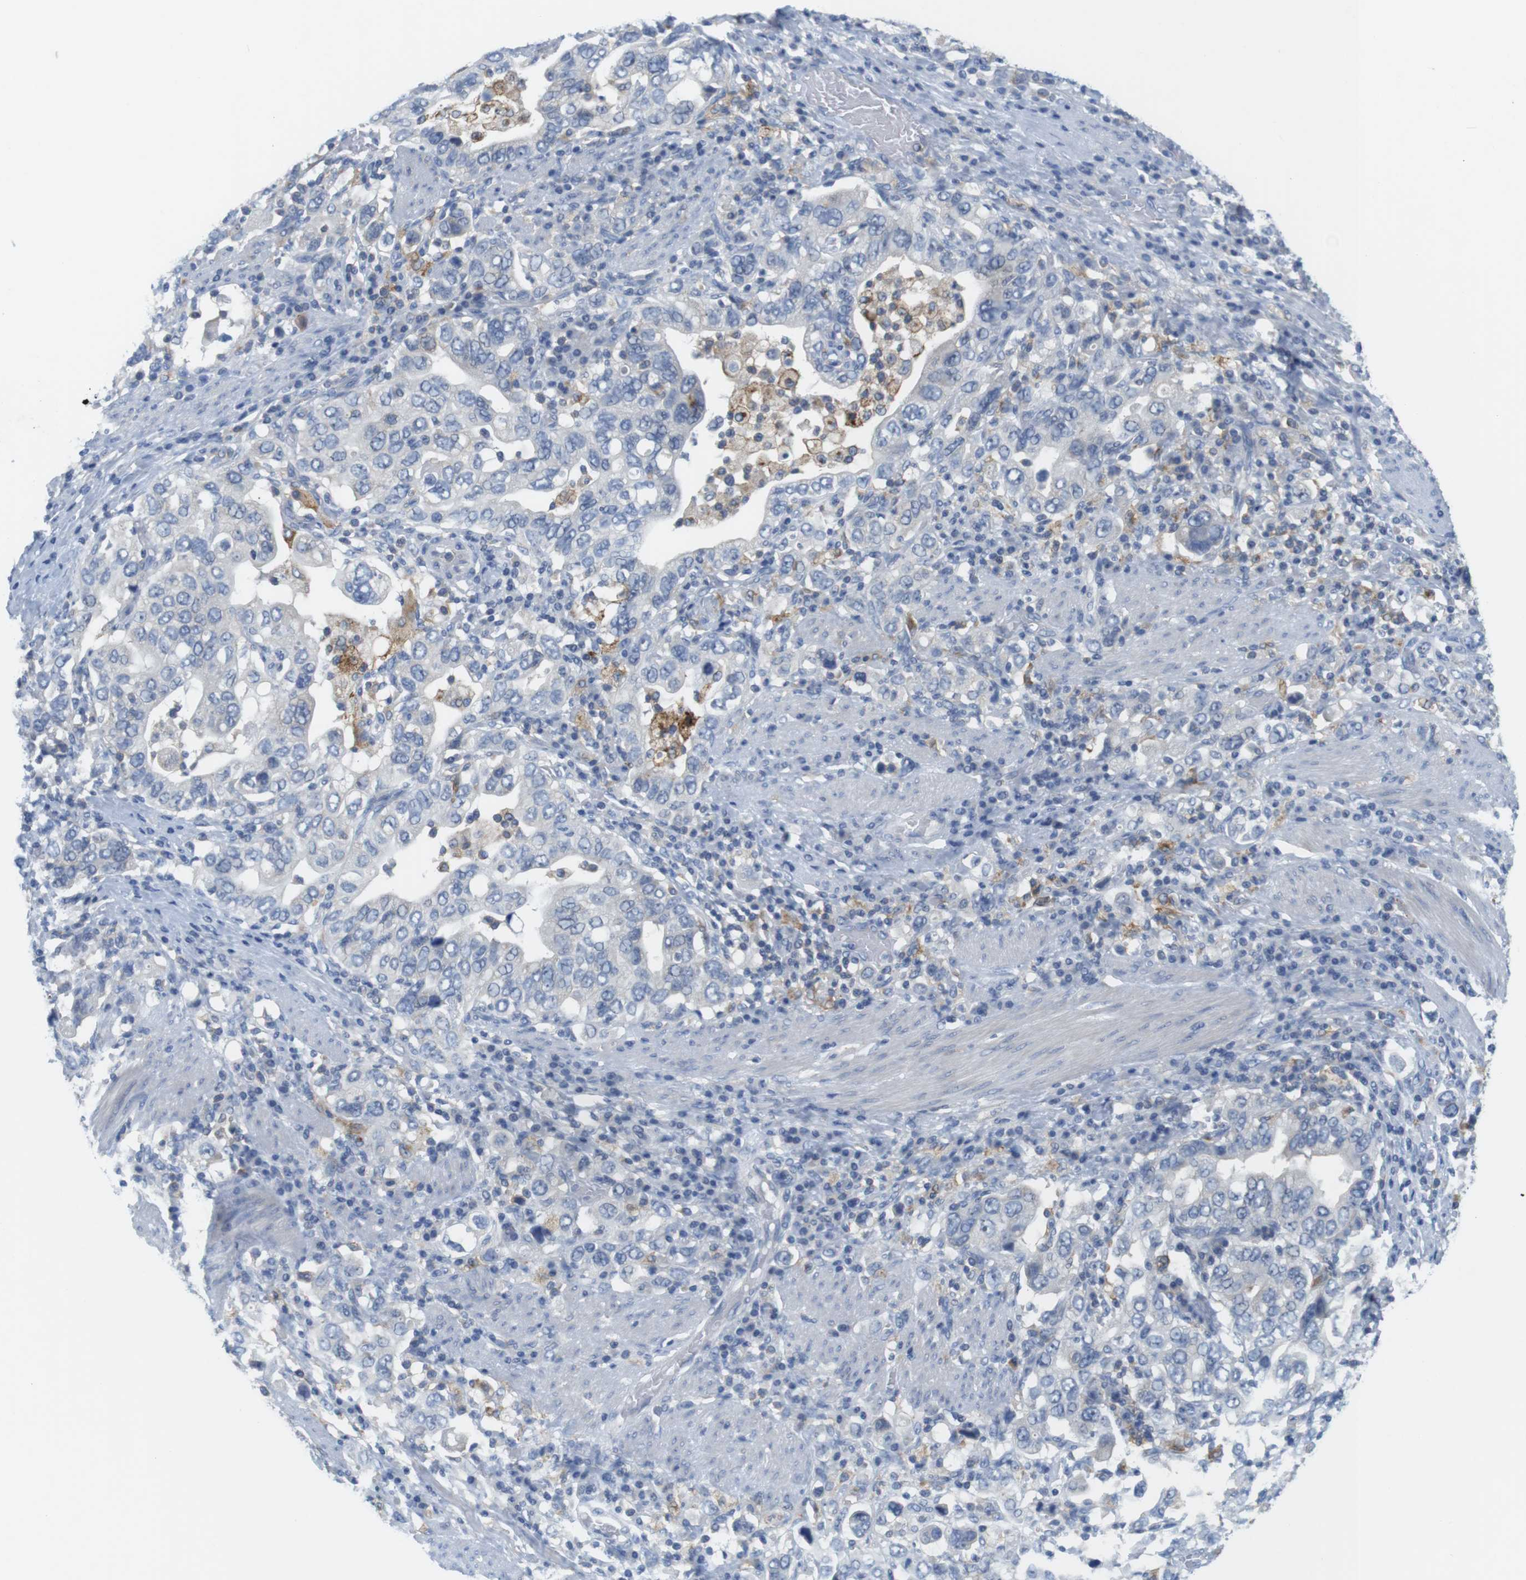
{"staining": {"intensity": "weak", "quantity": "<25%", "location": "cytoplasmic/membranous"}, "tissue": "stomach cancer", "cell_type": "Tumor cells", "image_type": "cancer", "snomed": [{"axis": "morphology", "description": "Adenocarcinoma, NOS"}, {"axis": "topography", "description": "Stomach, upper"}], "caption": "Tumor cells show no significant protein expression in adenocarcinoma (stomach).", "gene": "CNGA2", "patient": {"sex": "male", "age": 62}}